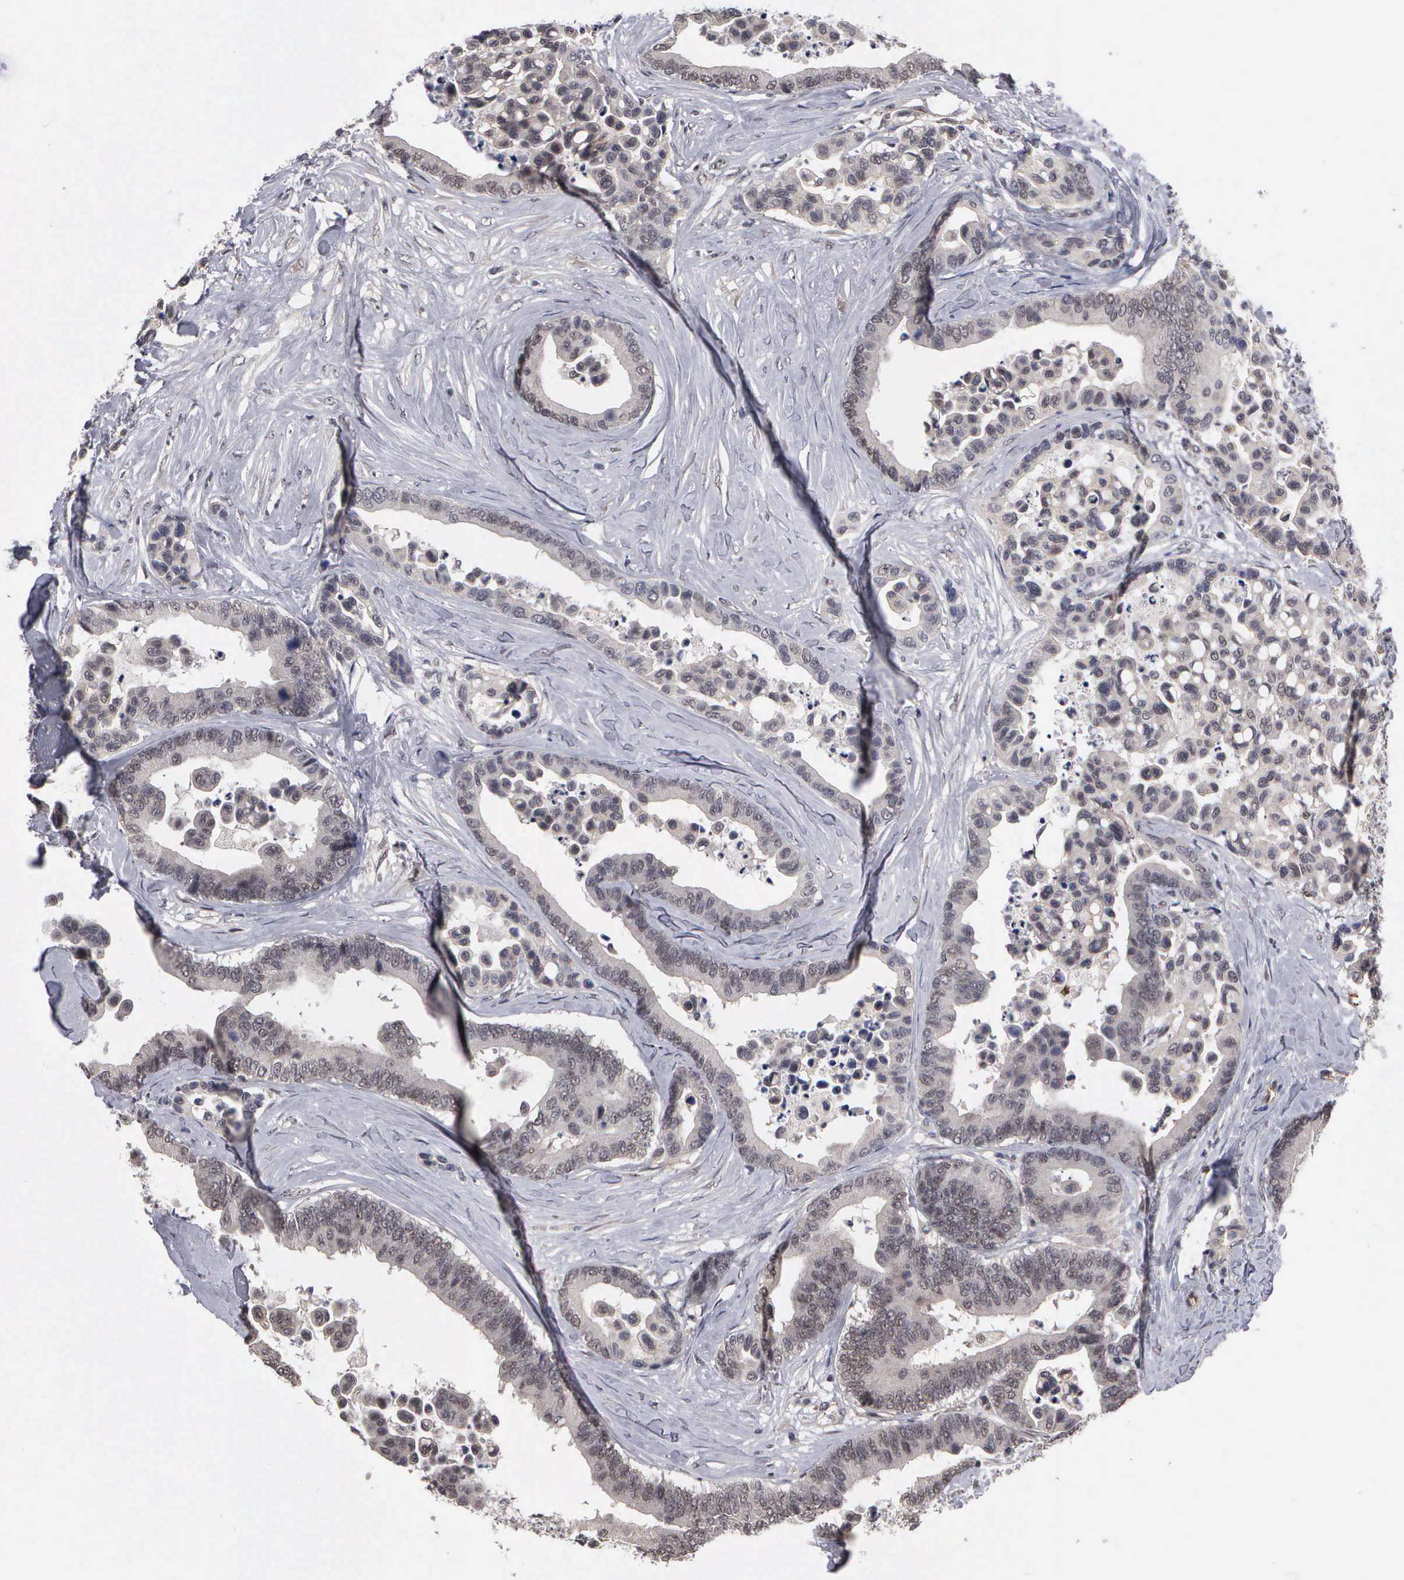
{"staining": {"intensity": "negative", "quantity": "none", "location": "none"}, "tissue": "colorectal cancer", "cell_type": "Tumor cells", "image_type": "cancer", "snomed": [{"axis": "morphology", "description": "Adenocarcinoma, NOS"}, {"axis": "topography", "description": "Colon"}], "caption": "Immunohistochemistry micrograph of neoplastic tissue: adenocarcinoma (colorectal) stained with DAB (3,3'-diaminobenzidine) displays no significant protein positivity in tumor cells. (IHC, brightfield microscopy, high magnification).", "gene": "ZBTB33", "patient": {"sex": "male", "age": 82}}